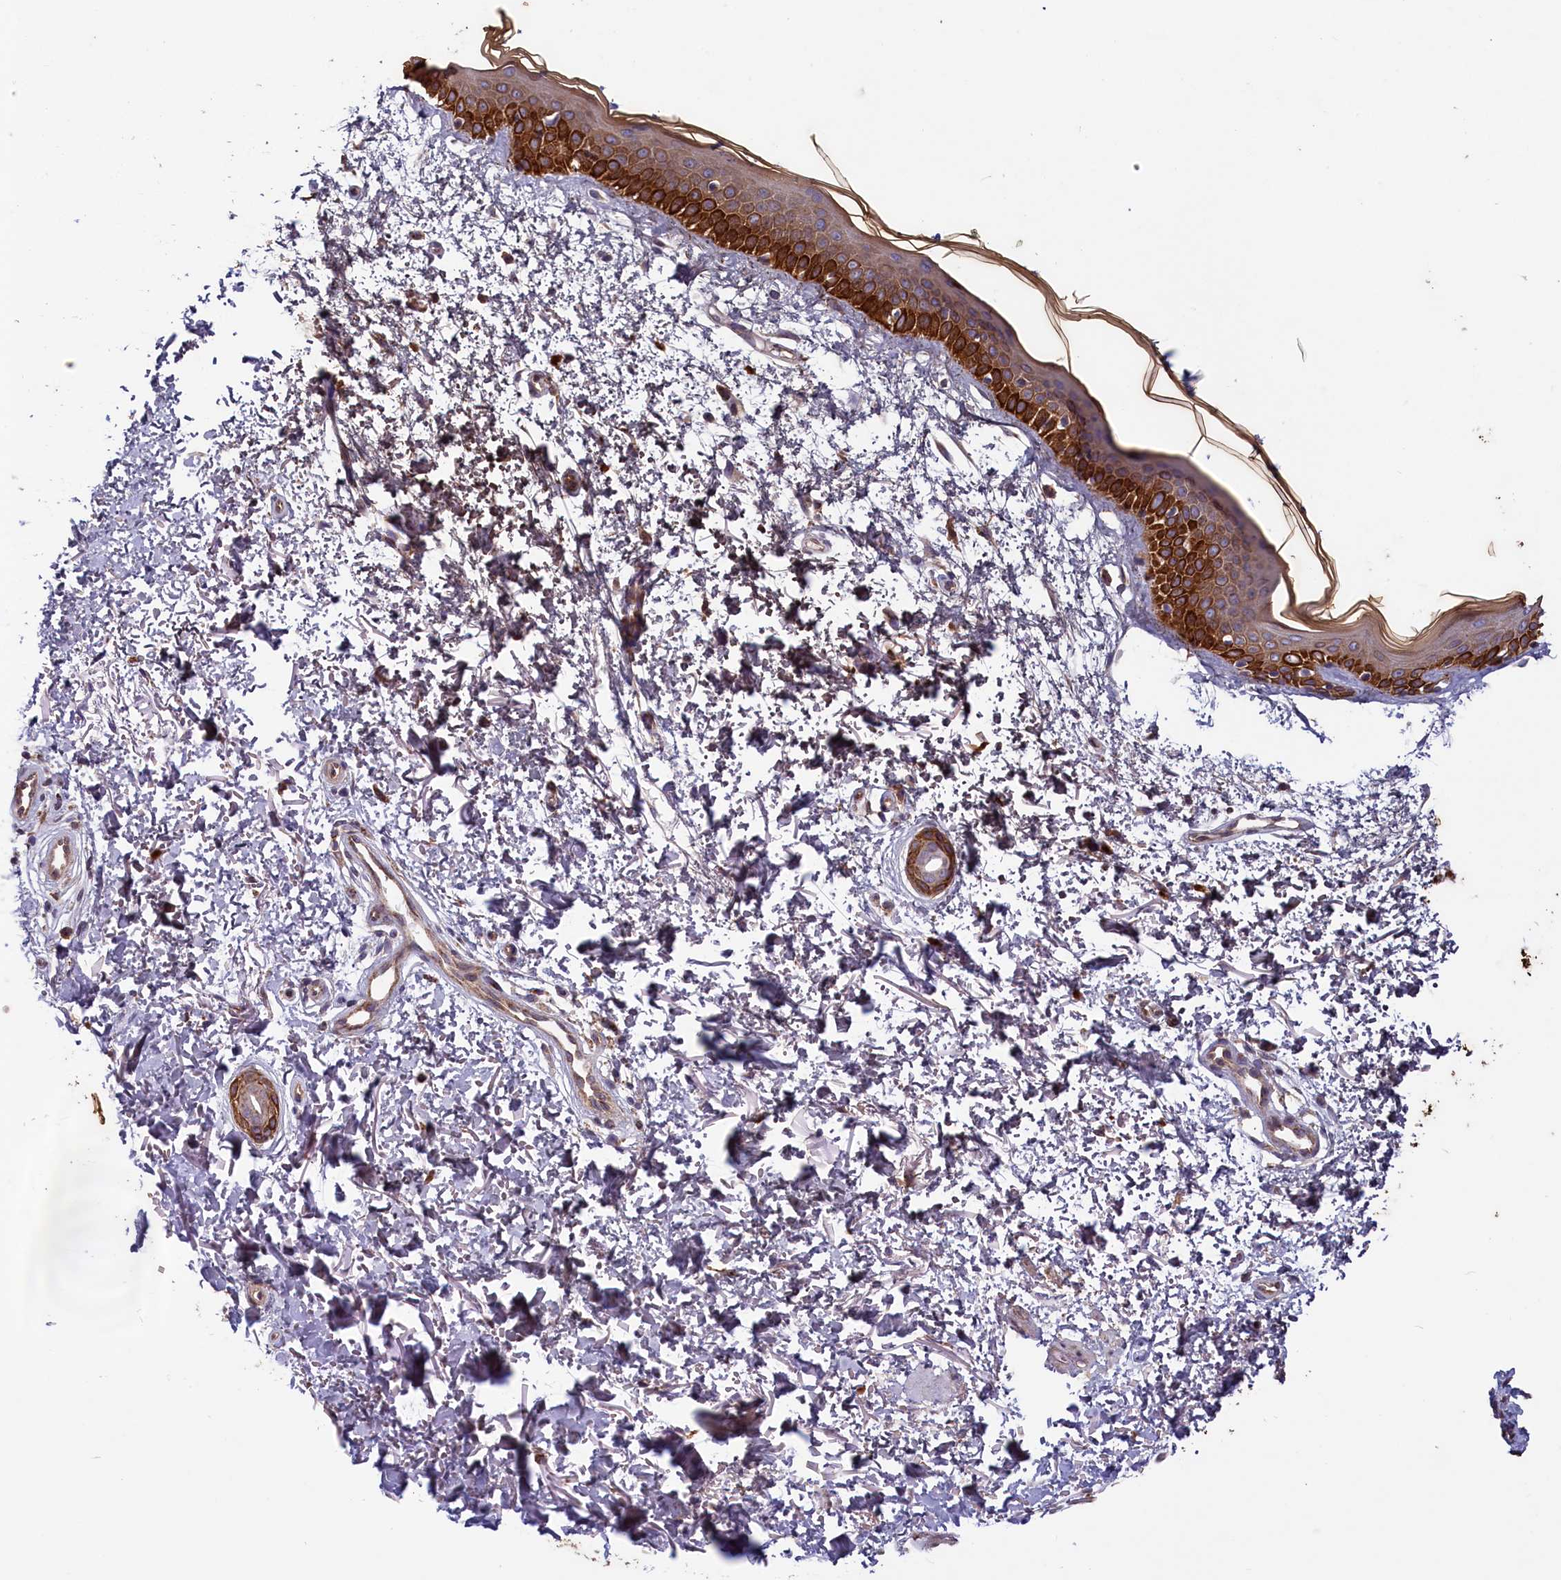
{"staining": {"intensity": "moderate", "quantity": ">75%", "location": "cytoplasmic/membranous"}, "tissue": "skin", "cell_type": "Fibroblasts", "image_type": "normal", "snomed": [{"axis": "morphology", "description": "Normal tissue, NOS"}, {"axis": "topography", "description": "Skin"}], "caption": "Immunohistochemistry (IHC) staining of benign skin, which demonstrates medium levels of moderate cytoplasmic/membranous staining in about >75% of fibroblasts indicating moderate cytoplasmic/membranous protein staining. The staining was performed using DAB (3,3'-diaminobenzidine) (brown) for protein detection and nuclei were counterstained in hematoxylin (blue).", "gene": "ACAD8", "patient": {"sex": "male", "age": 66}}